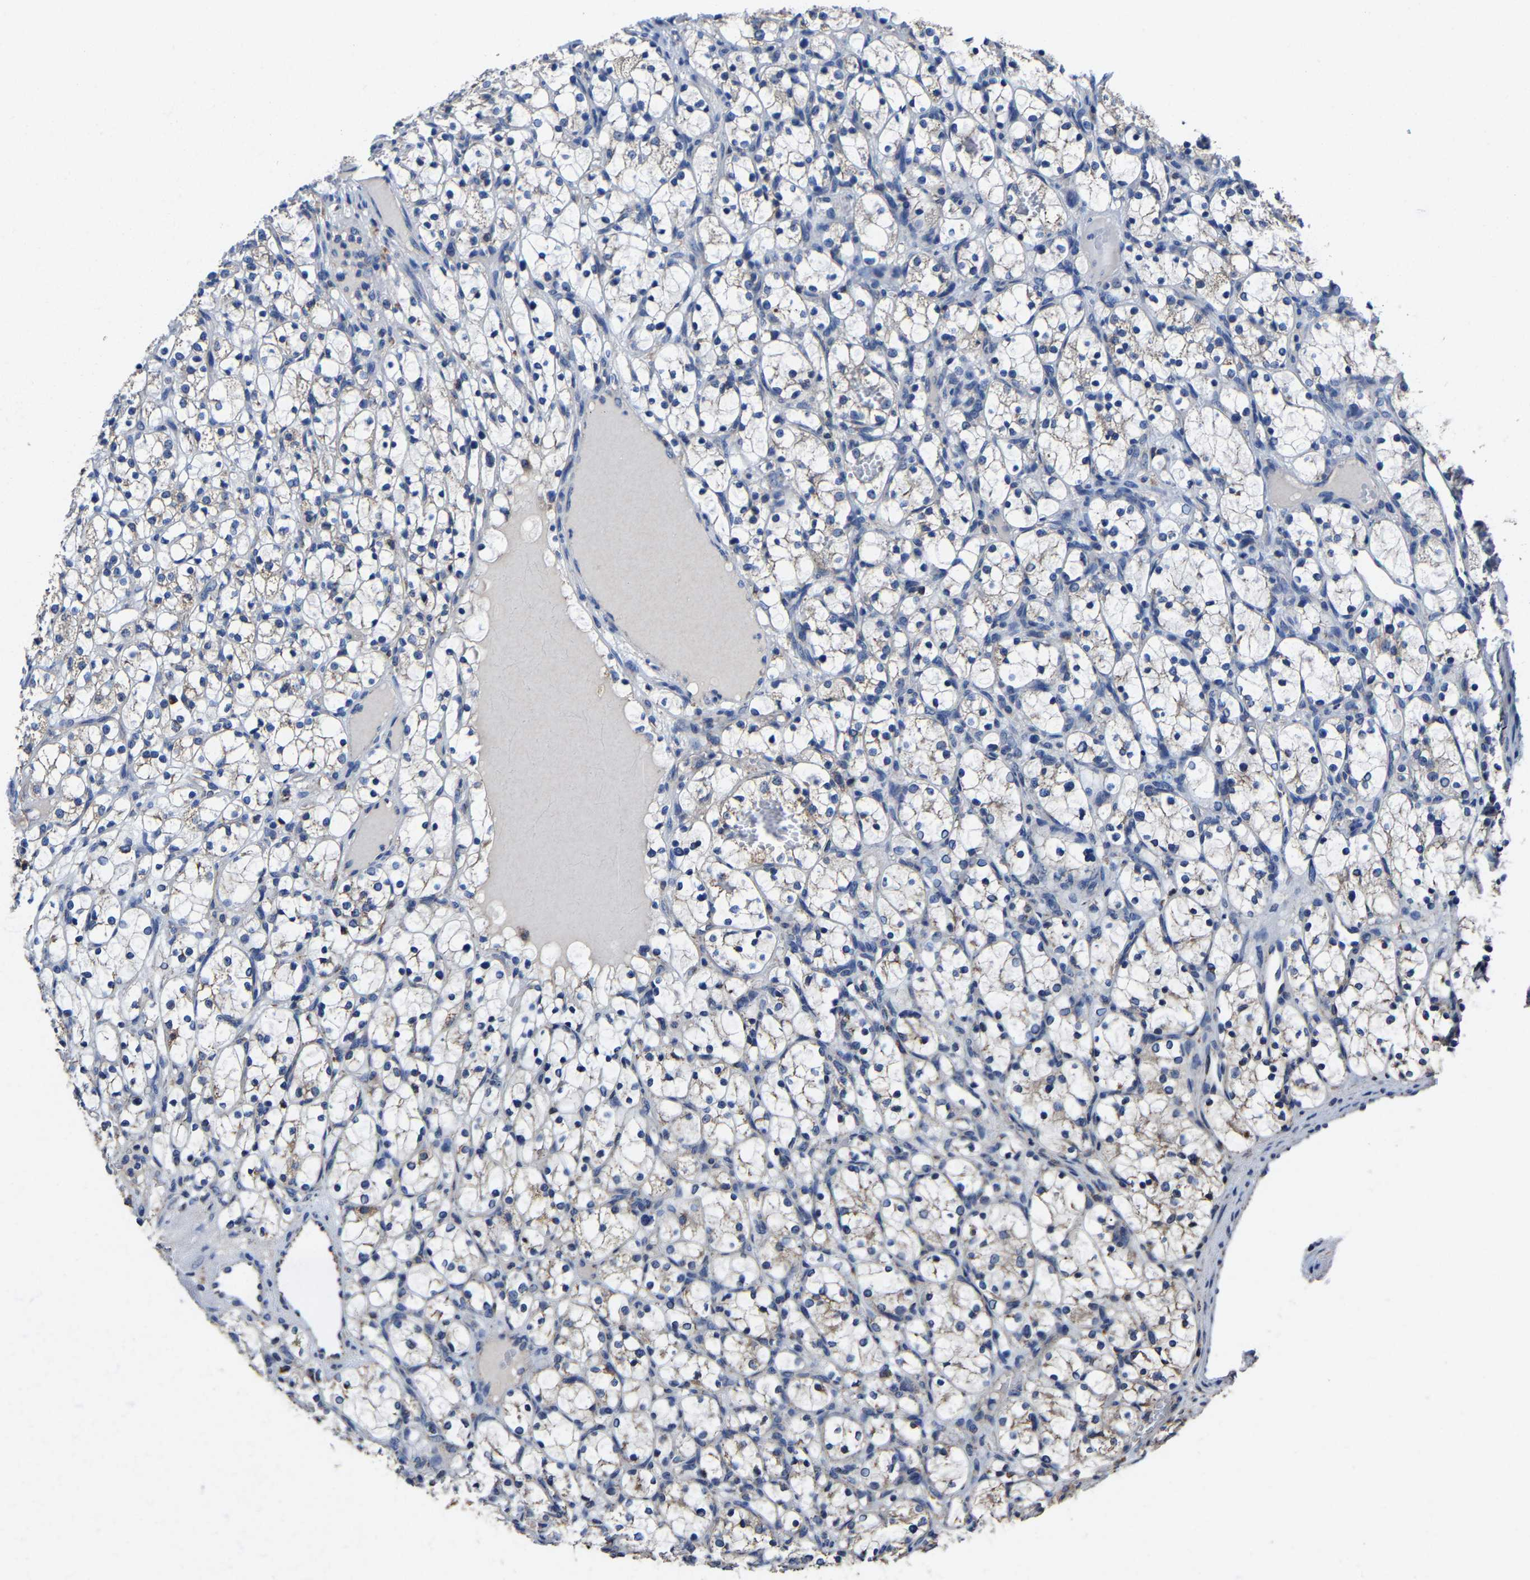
{"staining": {"intensity": "weak", "quantity": "<25%", "location": "cytoplasmic/membranous"}, "tissue": "renal cancer", "cell_type": "Tumor cells", "image_type": "cancer", "snomed": [{"axis": "morphology", "description": "Adenocarcinoma, NOS"}, {"axis": "topography", "description": "Kidney"}], "caption": "Immunohistochemistry (IHC) of human renal cancer (adenocarcinoma) demonstrates no expression in tumor cells.", "gene": "ZCCHC7", "patient": {"sex": "female", "age": 69}}